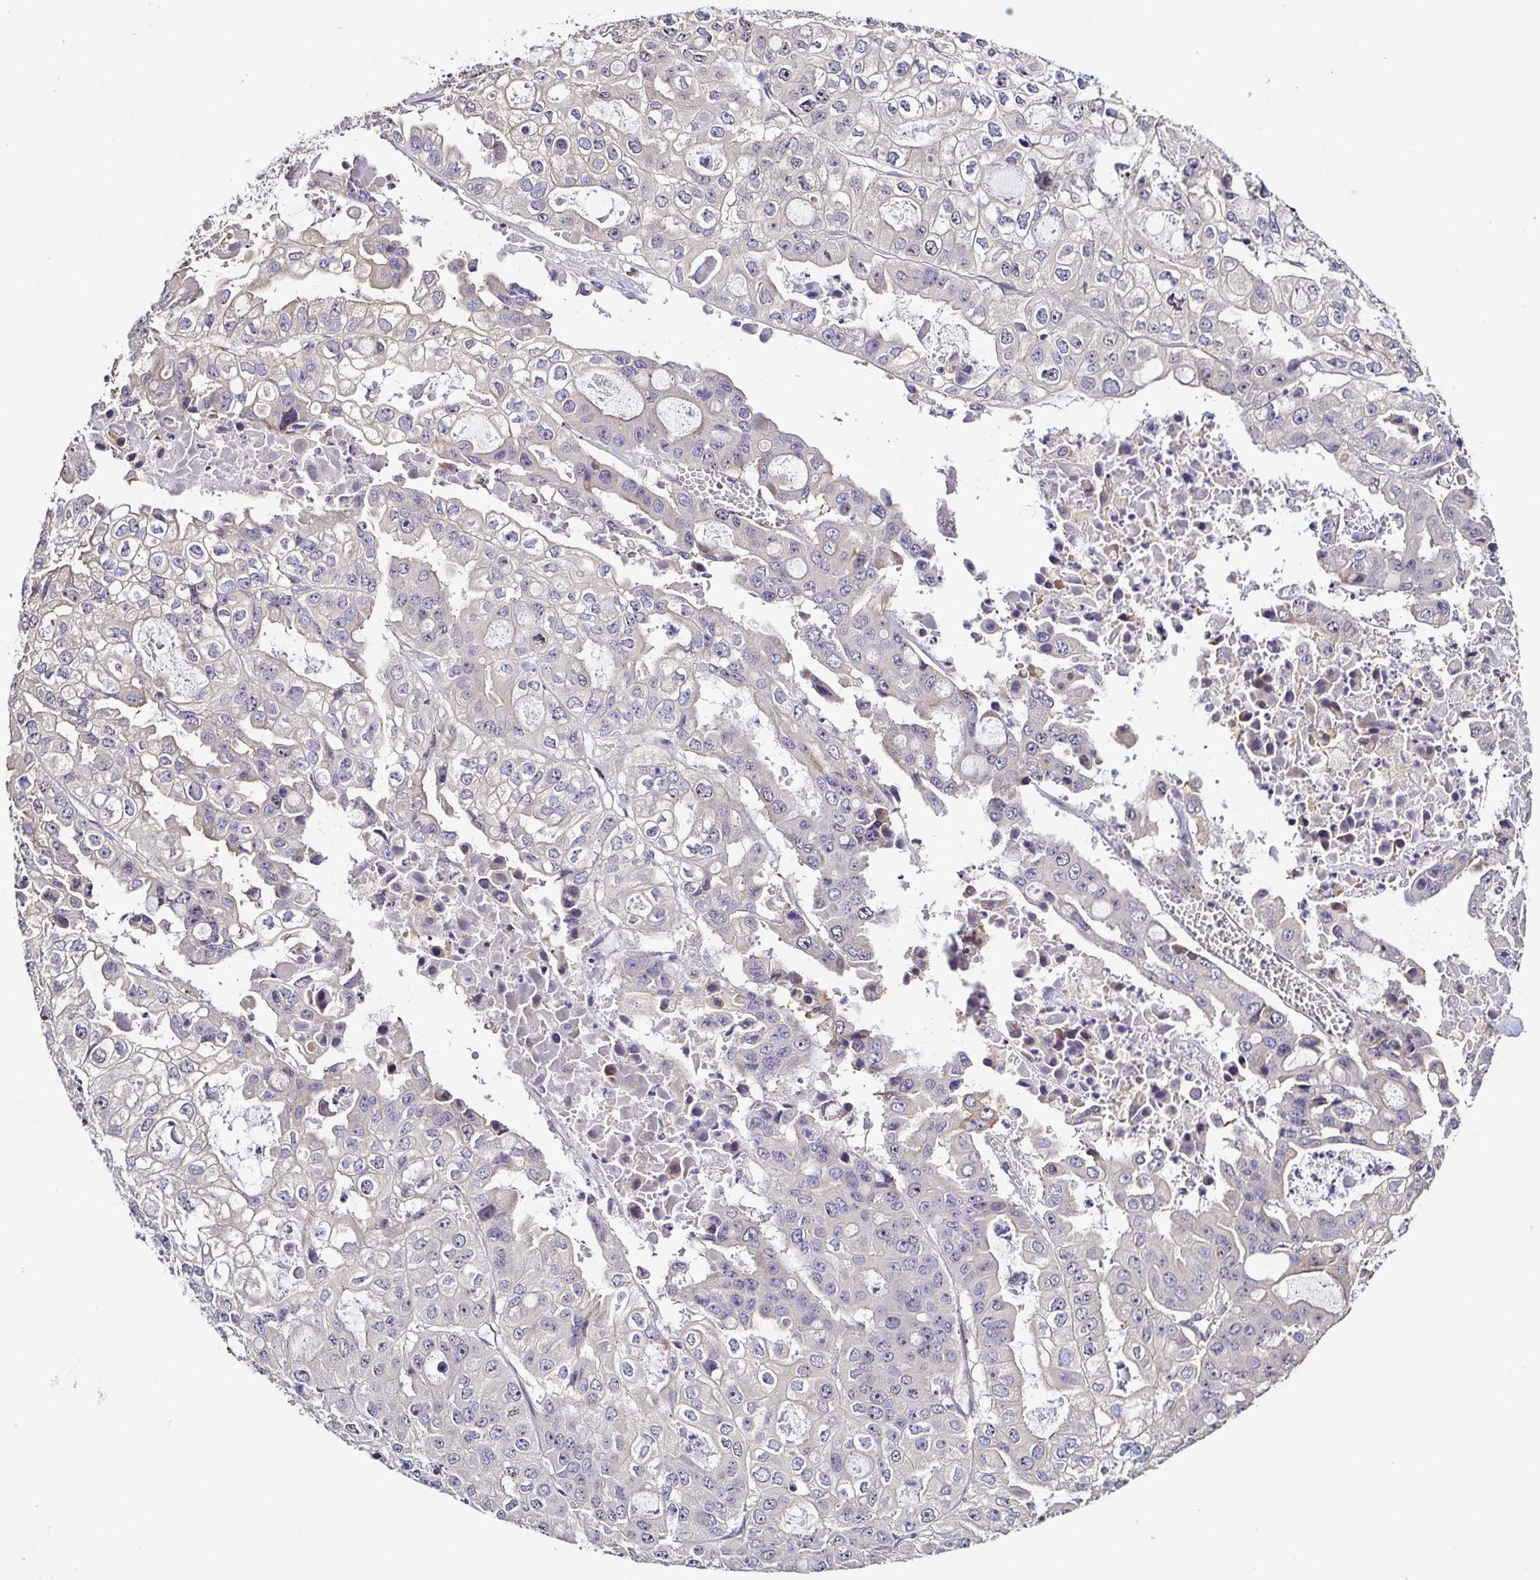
{"staining": {"intensity": "negative", "quantity": "none", "location": "none"}, "tissue": "ovarian cancer", "cell_type": "Tumor cells", "image_type": "cancer", "snomed": [{"axis": "morphology", "description": "Cystadenocarcinoma, serous, NOS"}, {"axis": "topography", "description": "Ovary"}], "caption": "A micrograph of ovarian cancer stained for a protein demonstrates no brown staining in tumor cells.", "gene": "LMOD2", "patient": {"sex": "female", "age": 56}}